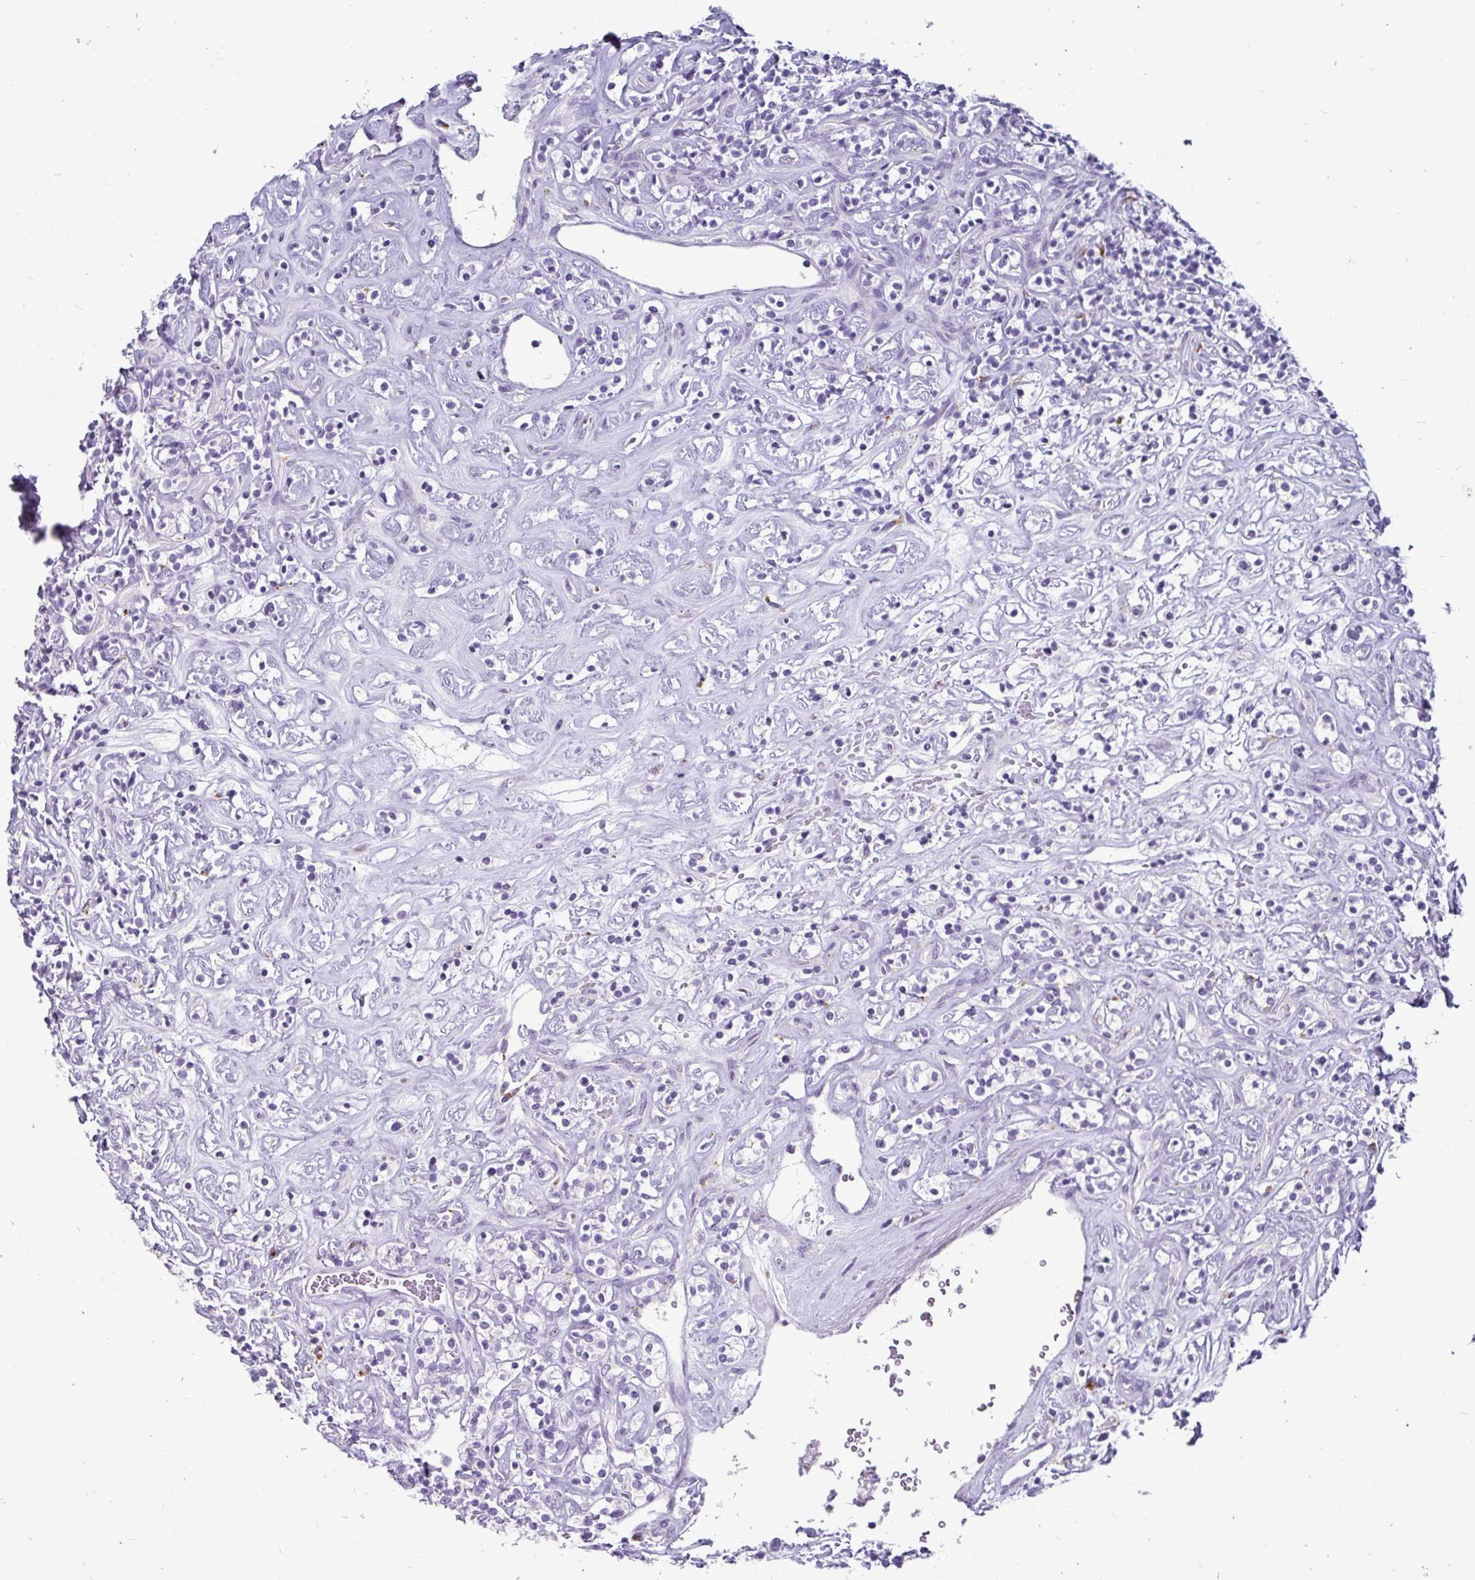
{"staining": {"intensity": "negative", "quantity": "none", "location": "none"}, "tissue": "renal cancer", "cell_type": "Tumor cells", "image_type": "cancer", "snomed": [{"axis": "morphology", "description": "Adenocarcinoma, NOS"}, {"axis": "topography", "description": "Kidney"}], "caption": "Tumor cells are negative for brown protein staining in renal adenocarcinoma. The staining was performed using DAB (3,3'-diaminobenzidine) to visualize the protein expression in brown, while the nuclei were stained in blue with hematoxylin (Magnification: 20x).", "gene": "CTSZ", "patient": {"sex": "male", "age": 77}}